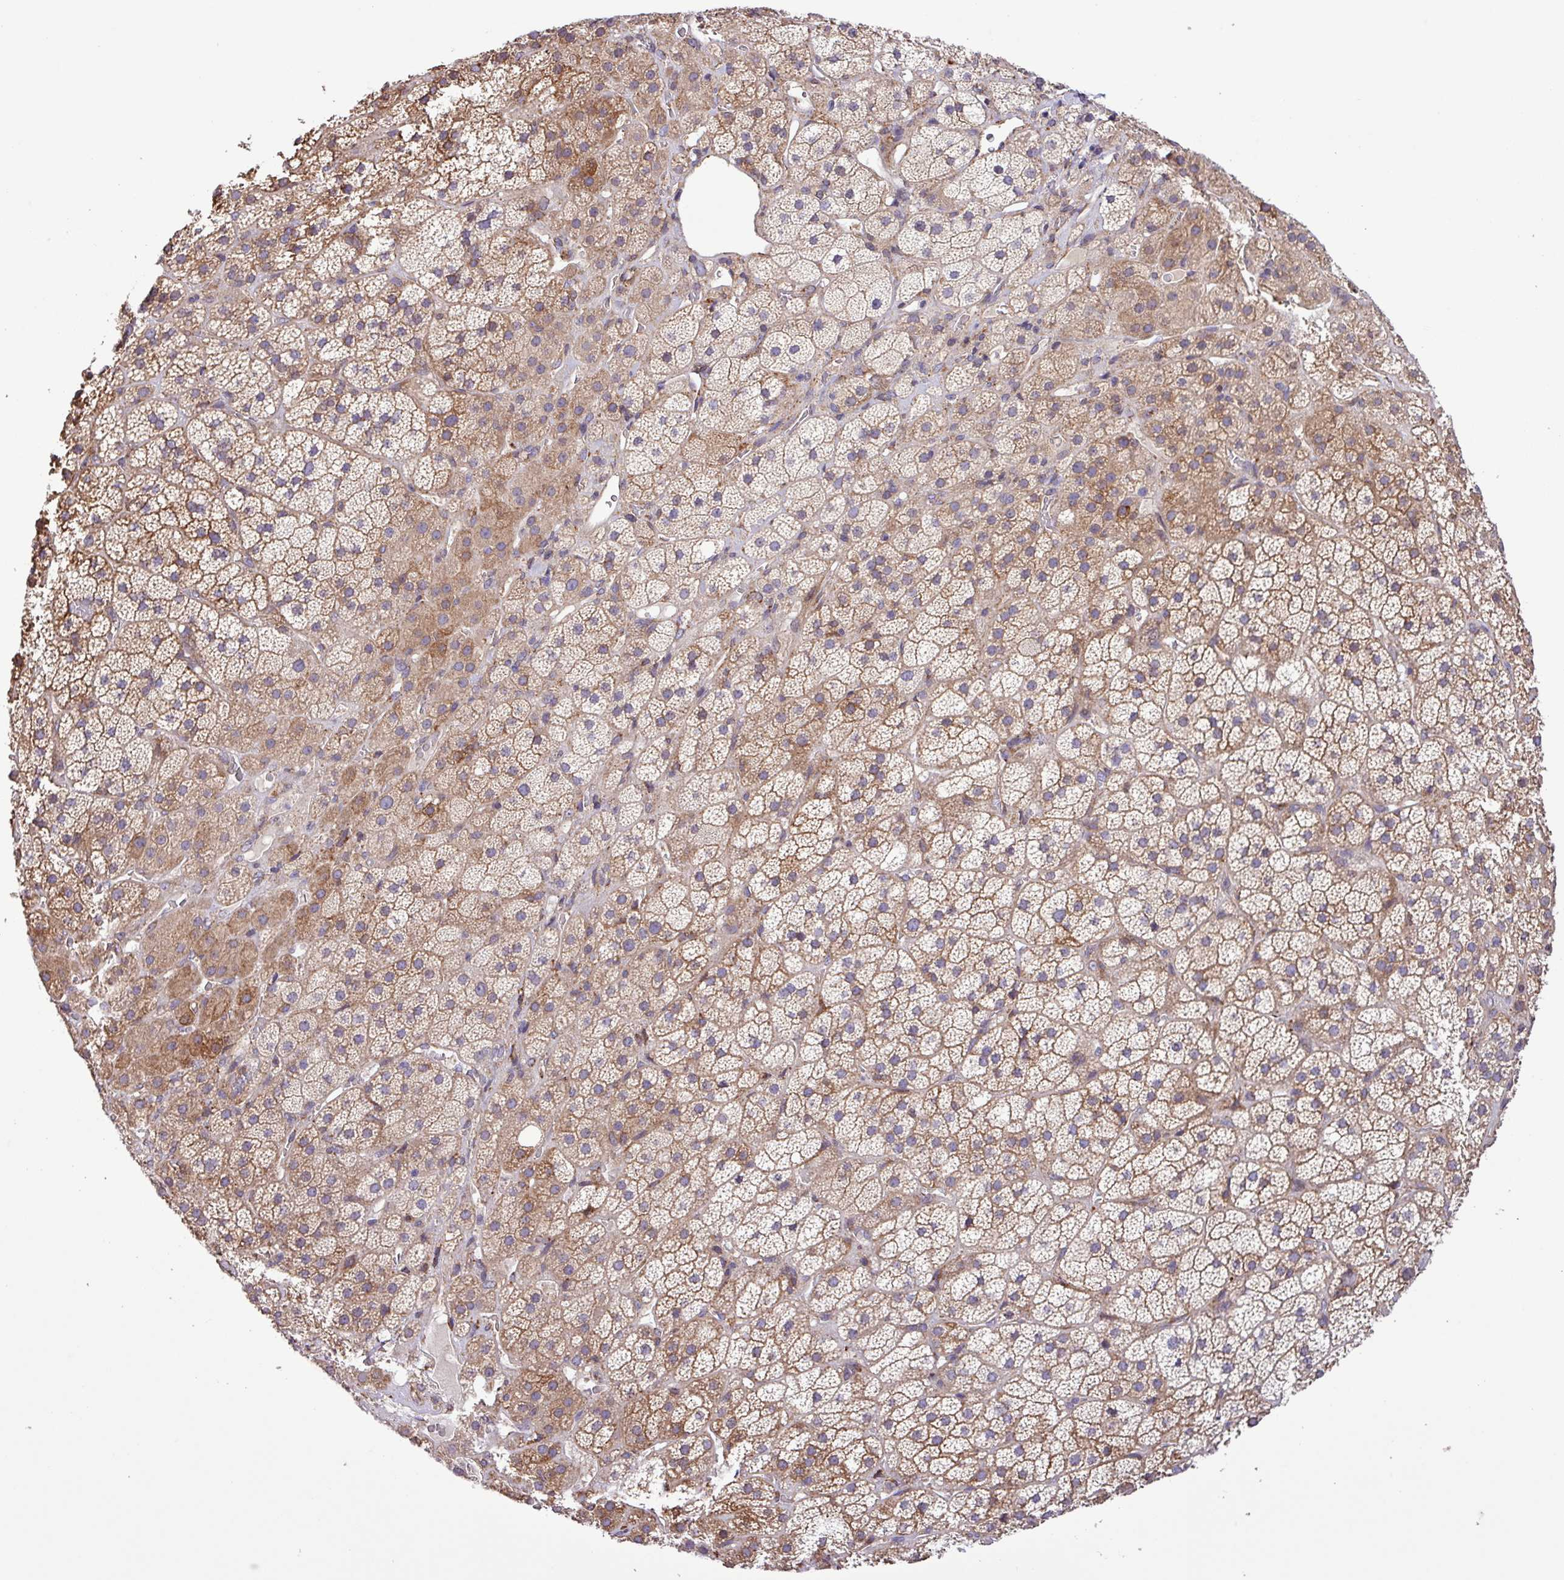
{"staining": {"intensity": "moderate", "quantity": "25%-75%", "location": "cytoplasmic/membranous"}, "tissue": "adrenal gland", "cell_type": "Glandular cells", "image_type": "normal", "snomed": [{"axis": "morphology", "description": "Normal tissue, NOS"}, {"axis": "topography", "description": "Adrenal gland"}], "caption": "The histopathology image exhibits a brown stain indicating the presence of a protein in the cytoplasmic/membranous of glandular cells in adrenal gland.", "gene": "MEGF6", "patient": {"sex": "male", "age": 57}}